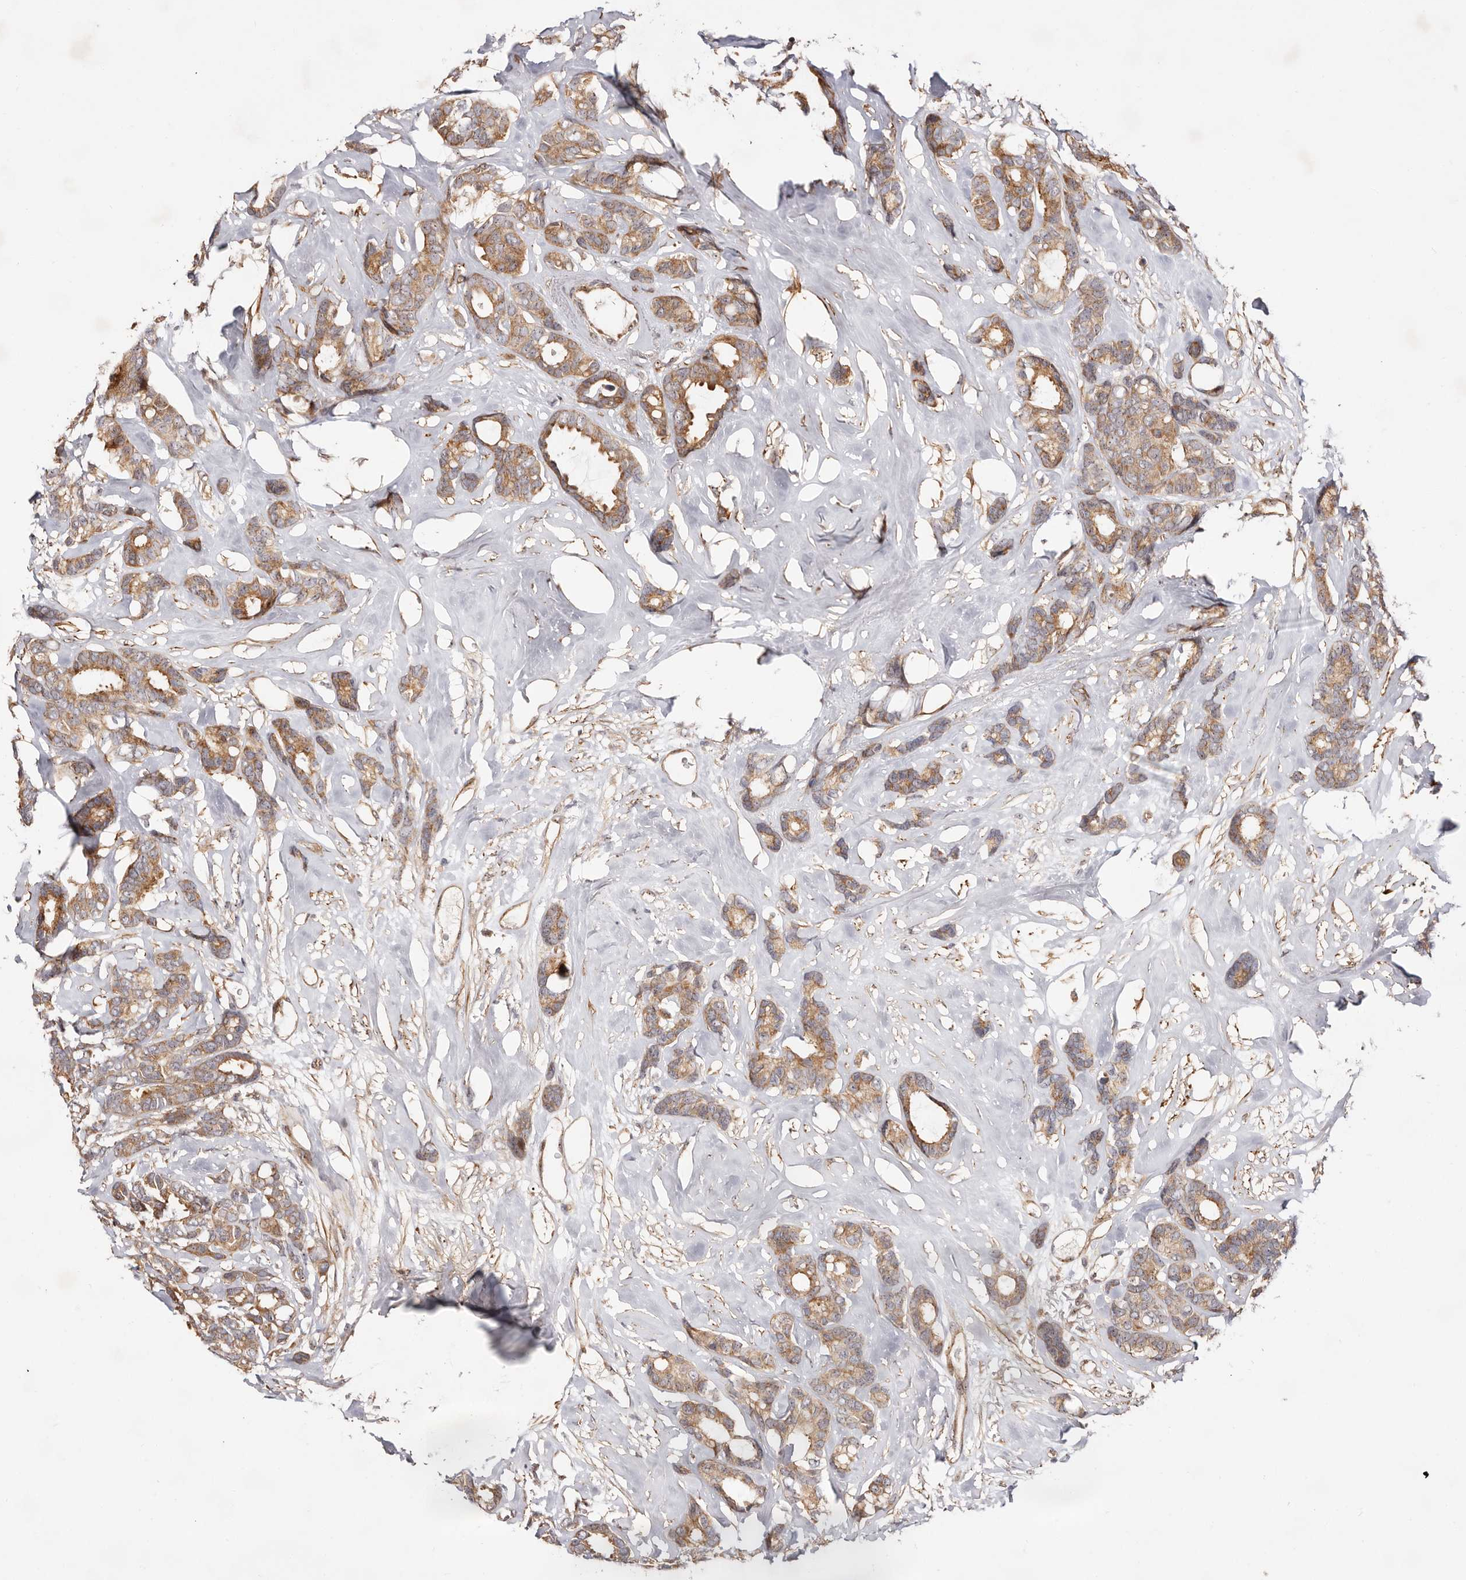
{"staining": {"intensity": "moderate", "quantity": ">75%", "location": "cytoplasmic/membranous"}, "tissue": "breast cancer", "cell_type": "Tumor cells", "image_type": "cancer", "snomed": [{"axis": "morphology", "description": "Duct carcinoma"}, {"axis": "topography", "description": "Breast"}], "caption": "The micrograph shows immunohistochemical staining of breast cancer. There is moderate cytoplasmic/membranous positivity is present in approximately >75% of tumor cells.", "gene": "ODF2L", "patient": {"sex": "female", "age": 87}}